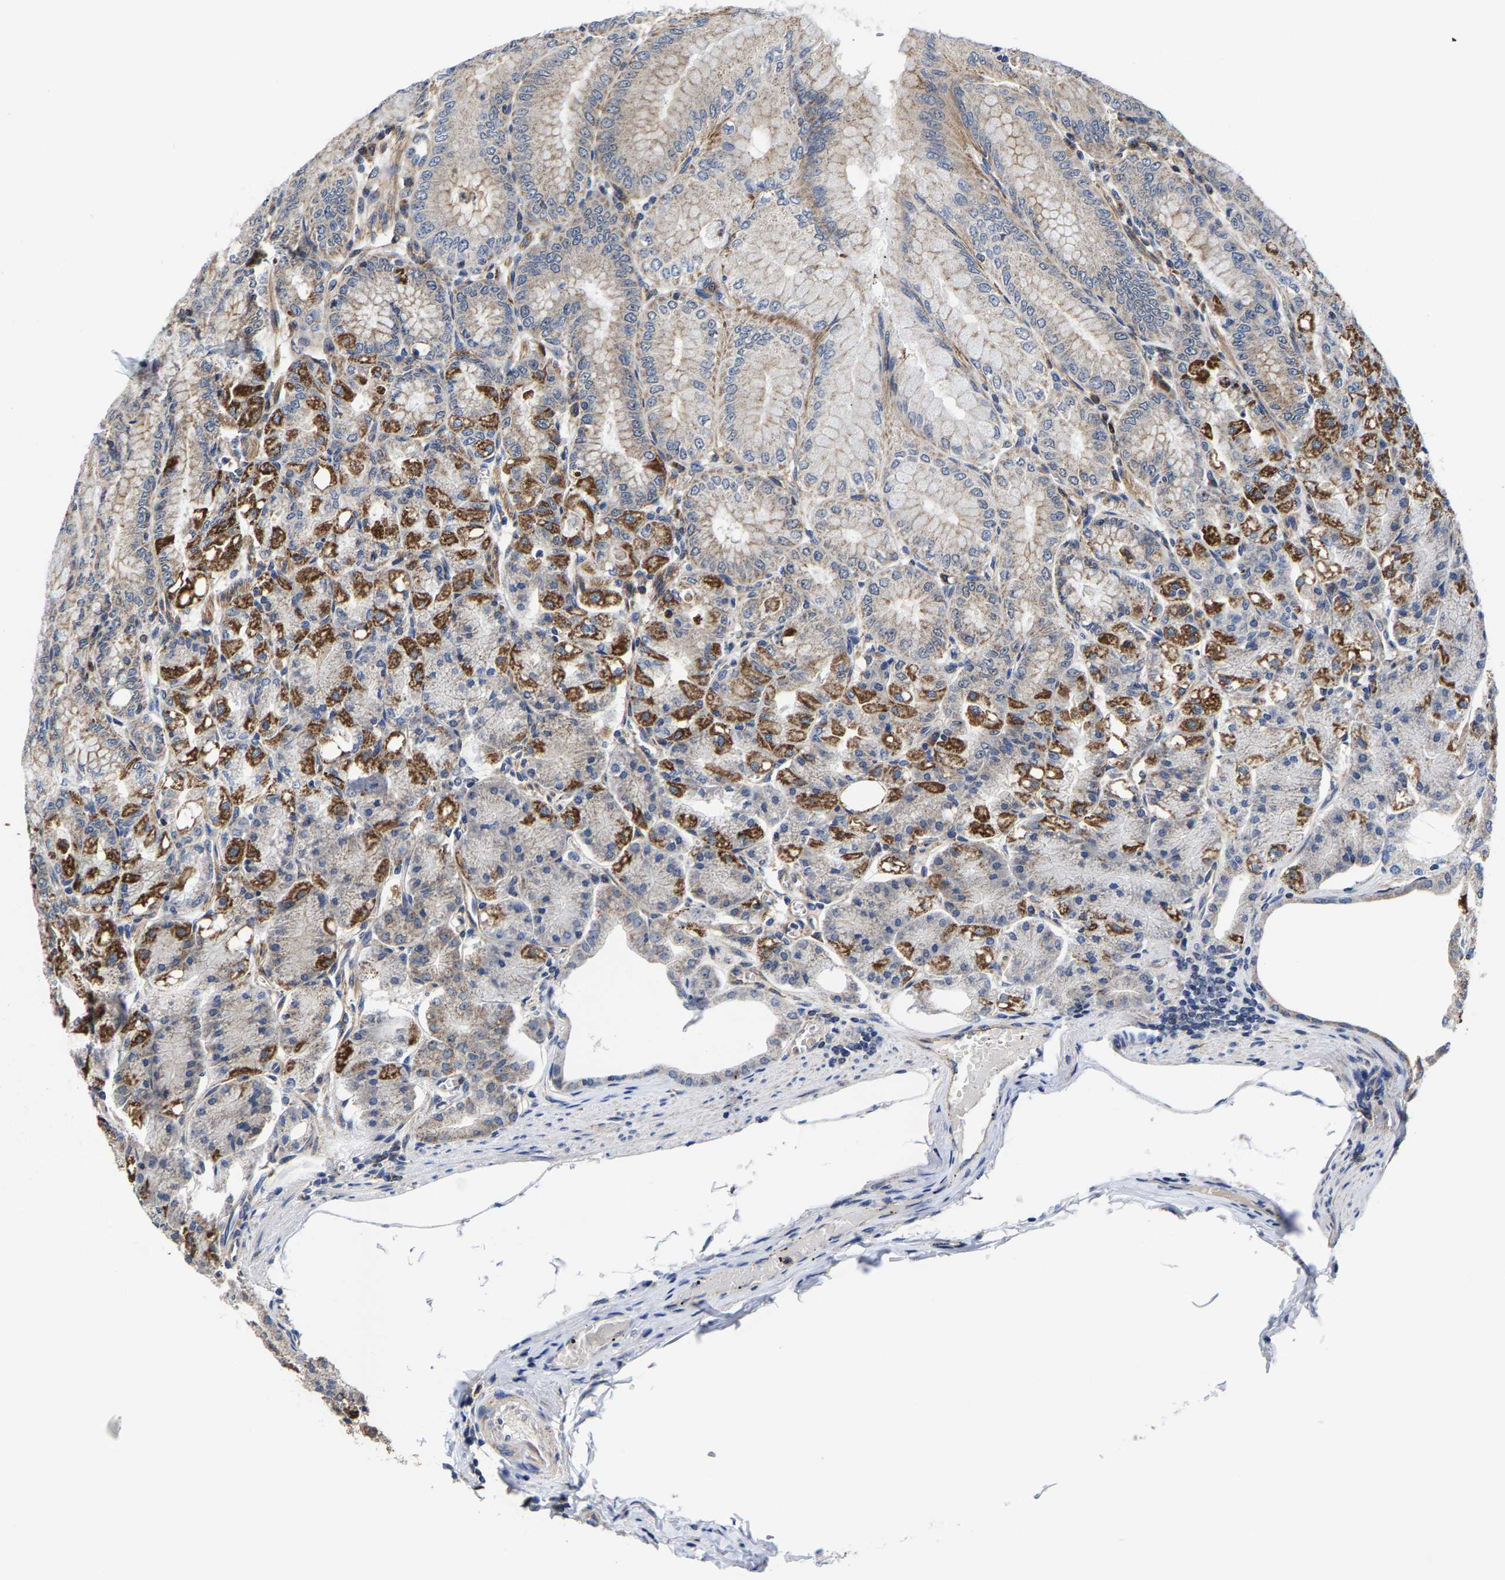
{"staining": {"intensity": "strong", "quantity": "25%-75%", "location": "cytoplasmic/membranous"}, "tissue": "stomach", "cell_type": "Glandular cells", "image_type": "normal", "snomed": [{"axis": "morphology", "description": "Normal tissue, NOS"}, {"axis": "topography", "description": "Stomach, lower"}], "caption": "This micrograph demonstrates immunohistochemistry (IHC) staining of unremarkable human stomach, with high strong cytoplasmic/membranous staining in approximately 25%-75% of glandular cells.", "gene": "PFKFB3", "patient": {"sex": "male", "age": 71}}